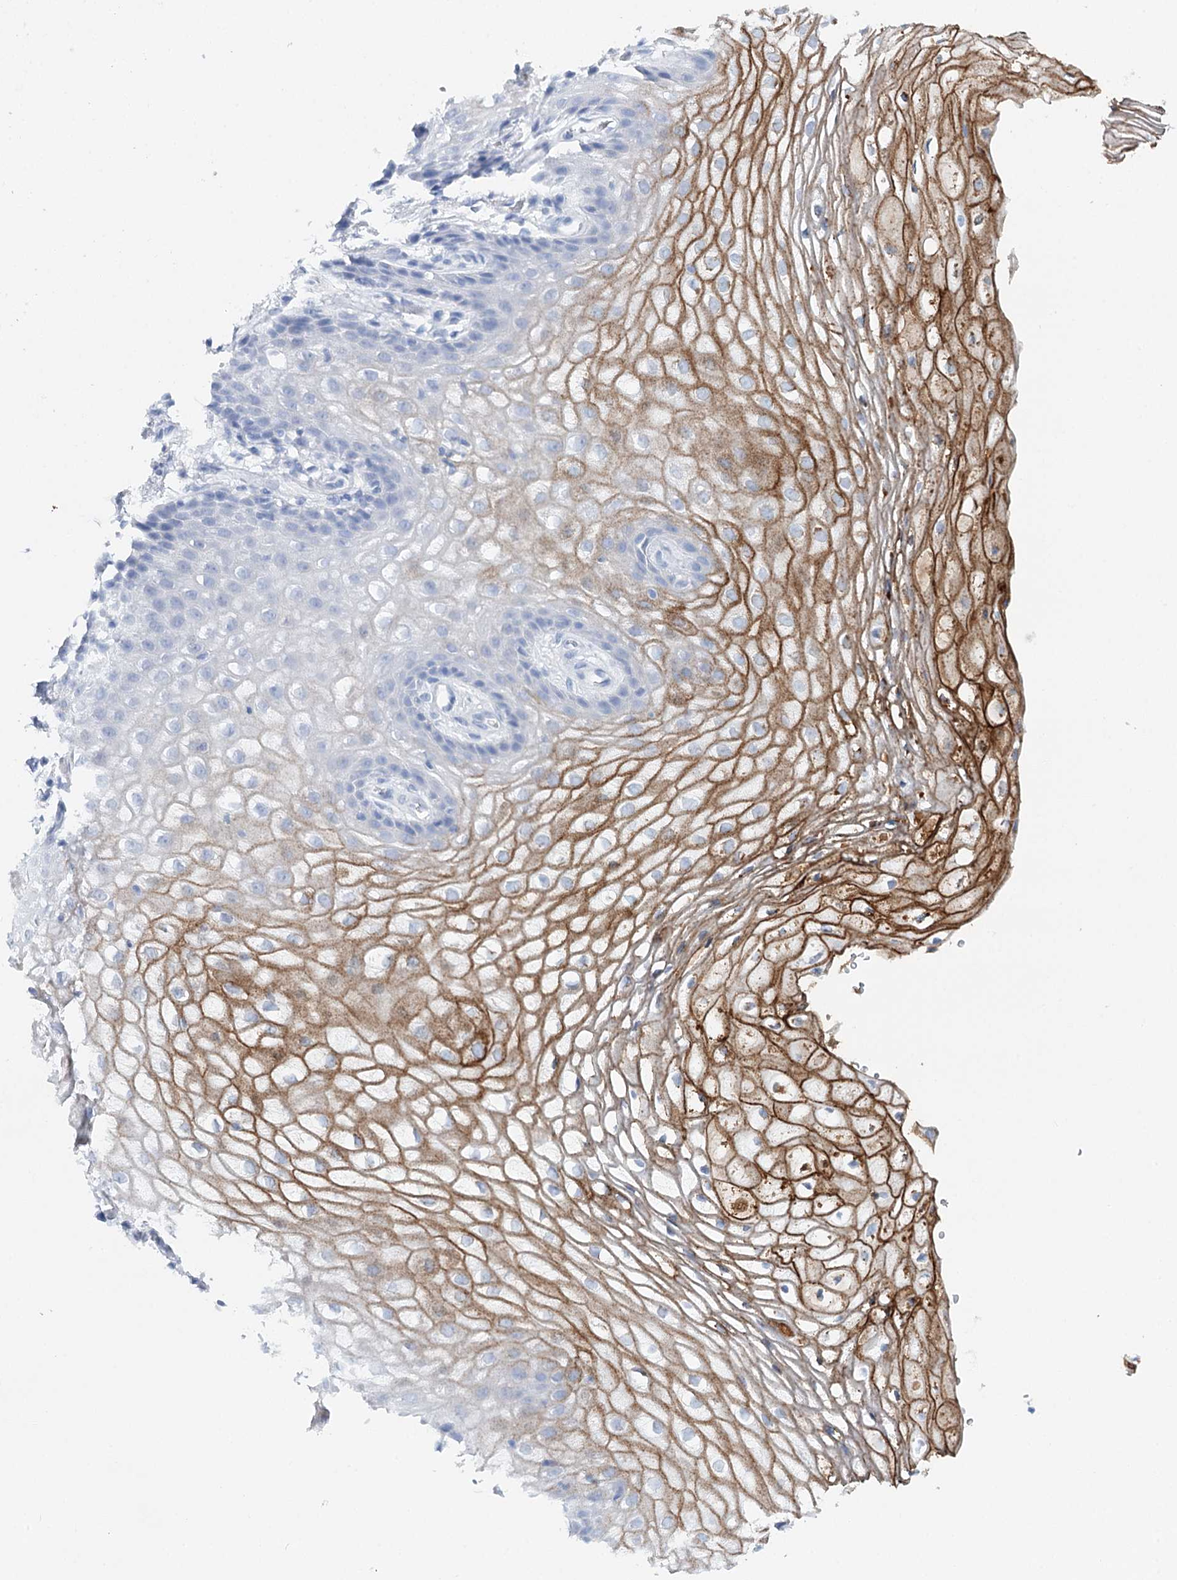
{"staining": {"intensity": "strong", "quantity": "<25%", "location": "cytoplasmic/membranous"}, "tissue": "vagina", "cell_type": "Squamous epithelial cells", "image_type": "normal", "snomed": [{"axis": "morphology", "description": "Normal tissue, NOS"}, {"axis": "topography", "description": "Vagina"}], "caption": "Immunohistochemical staining of unremarkable vagina reveals strong cytoplasmic/membranous protein expression in approximately <25% of squamous epithelial cells. (DAB (3,3'-diaminobenzidine) IHC with brightfield microscopy, high magnification).", "gene": "CEACAM8", "patient": {"sex": "female", "age": 60}}